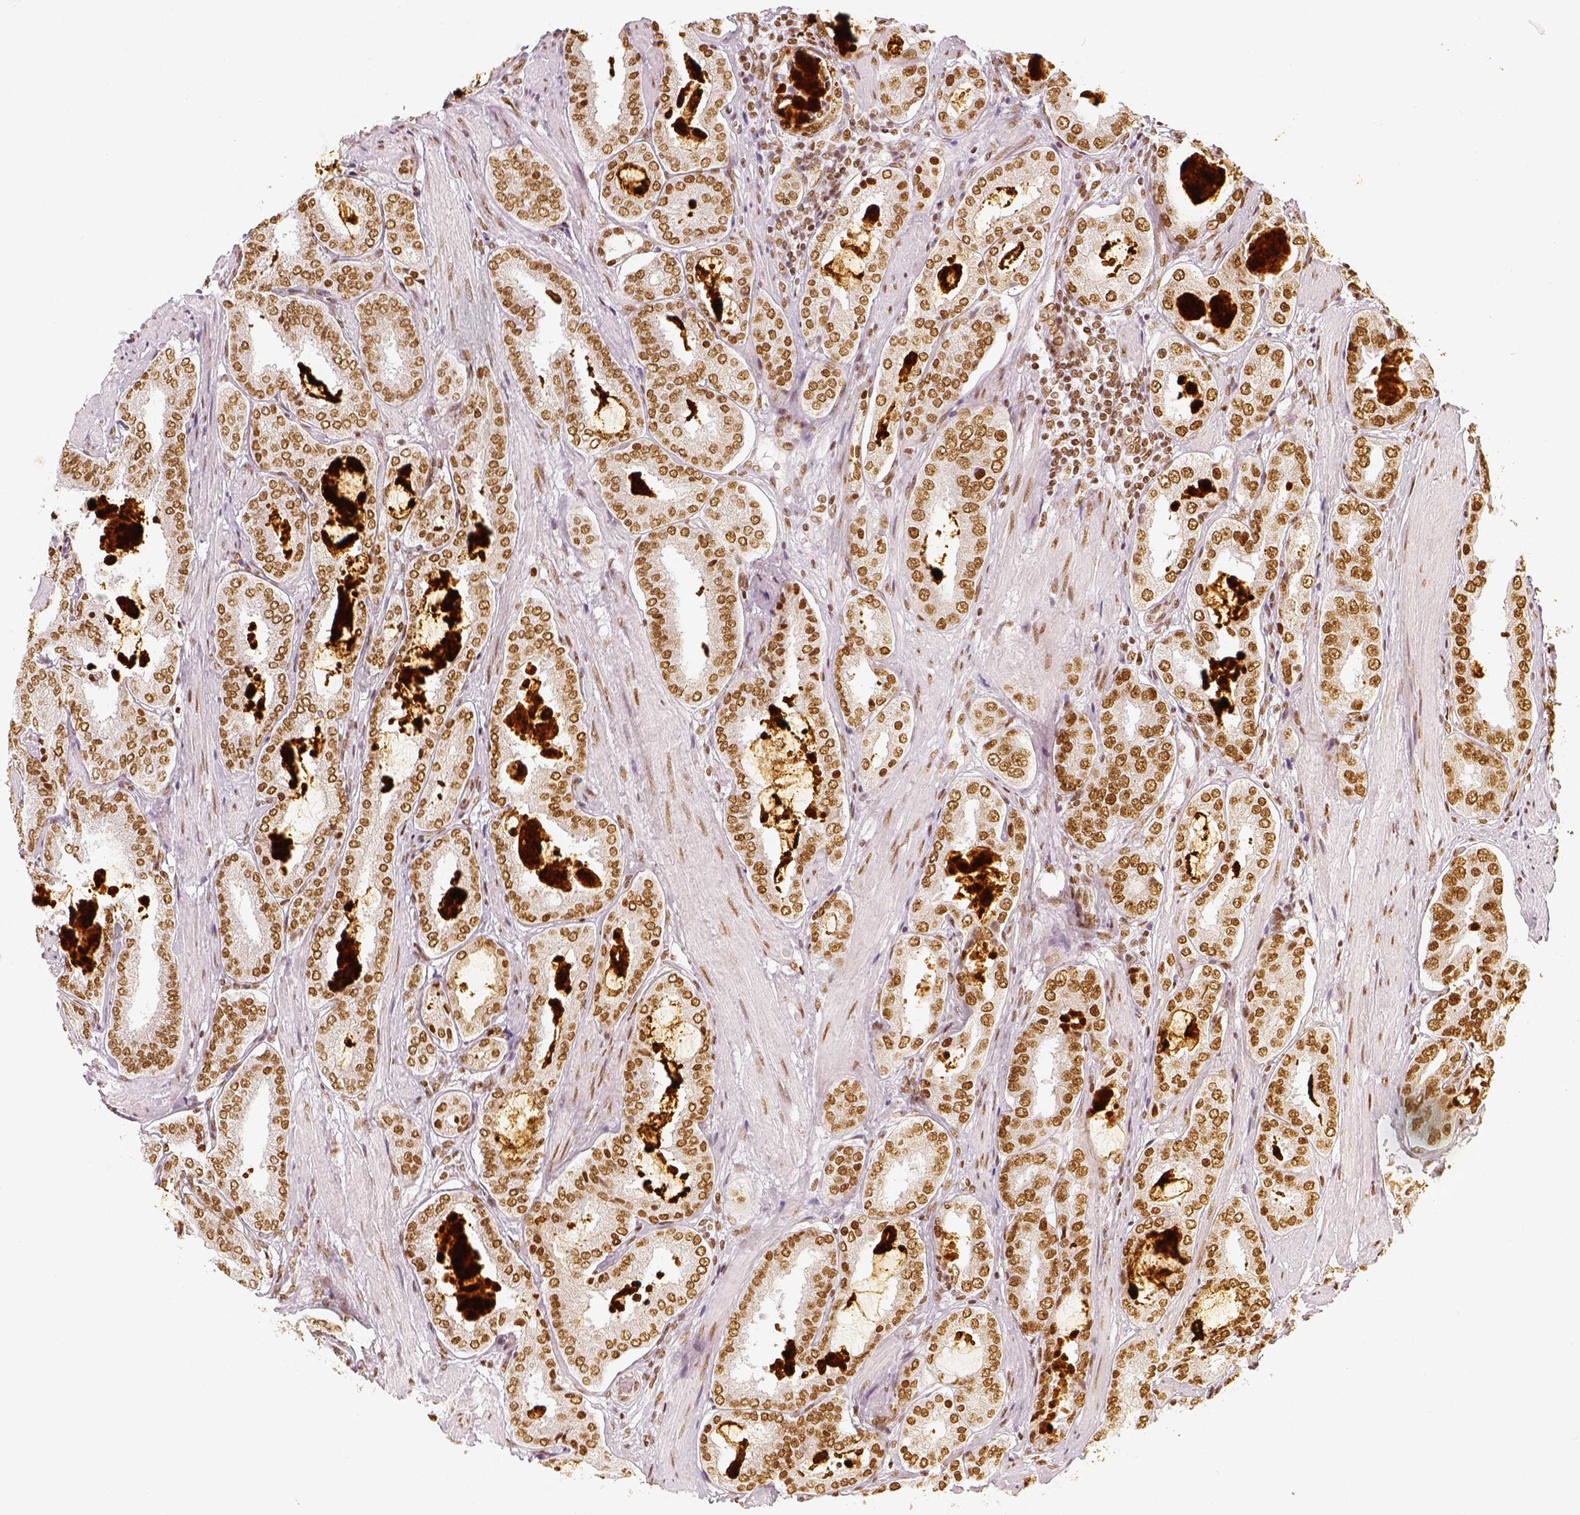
{"staining": {"intensity": "moderate", "quantity": ">75%", "location": "nuclear"}, "tissue": "prostate cancer", "cell_type": "Tumor cells", "image_type": "cancer", "snomed": [{"axis": "morphology", "description": "Adenocarcinoma, High grade"}, {"axis": "topography", "description": "Prostate"}], "caption": "Human adenocarcinoma (high-grade) (prostate) stained for a protein (brown) demonstrates moderate nuclear positive staining in about >75% of tumor cells.", "gene": "KDM5B", "patient": {"sex": "male", "age": 63}}